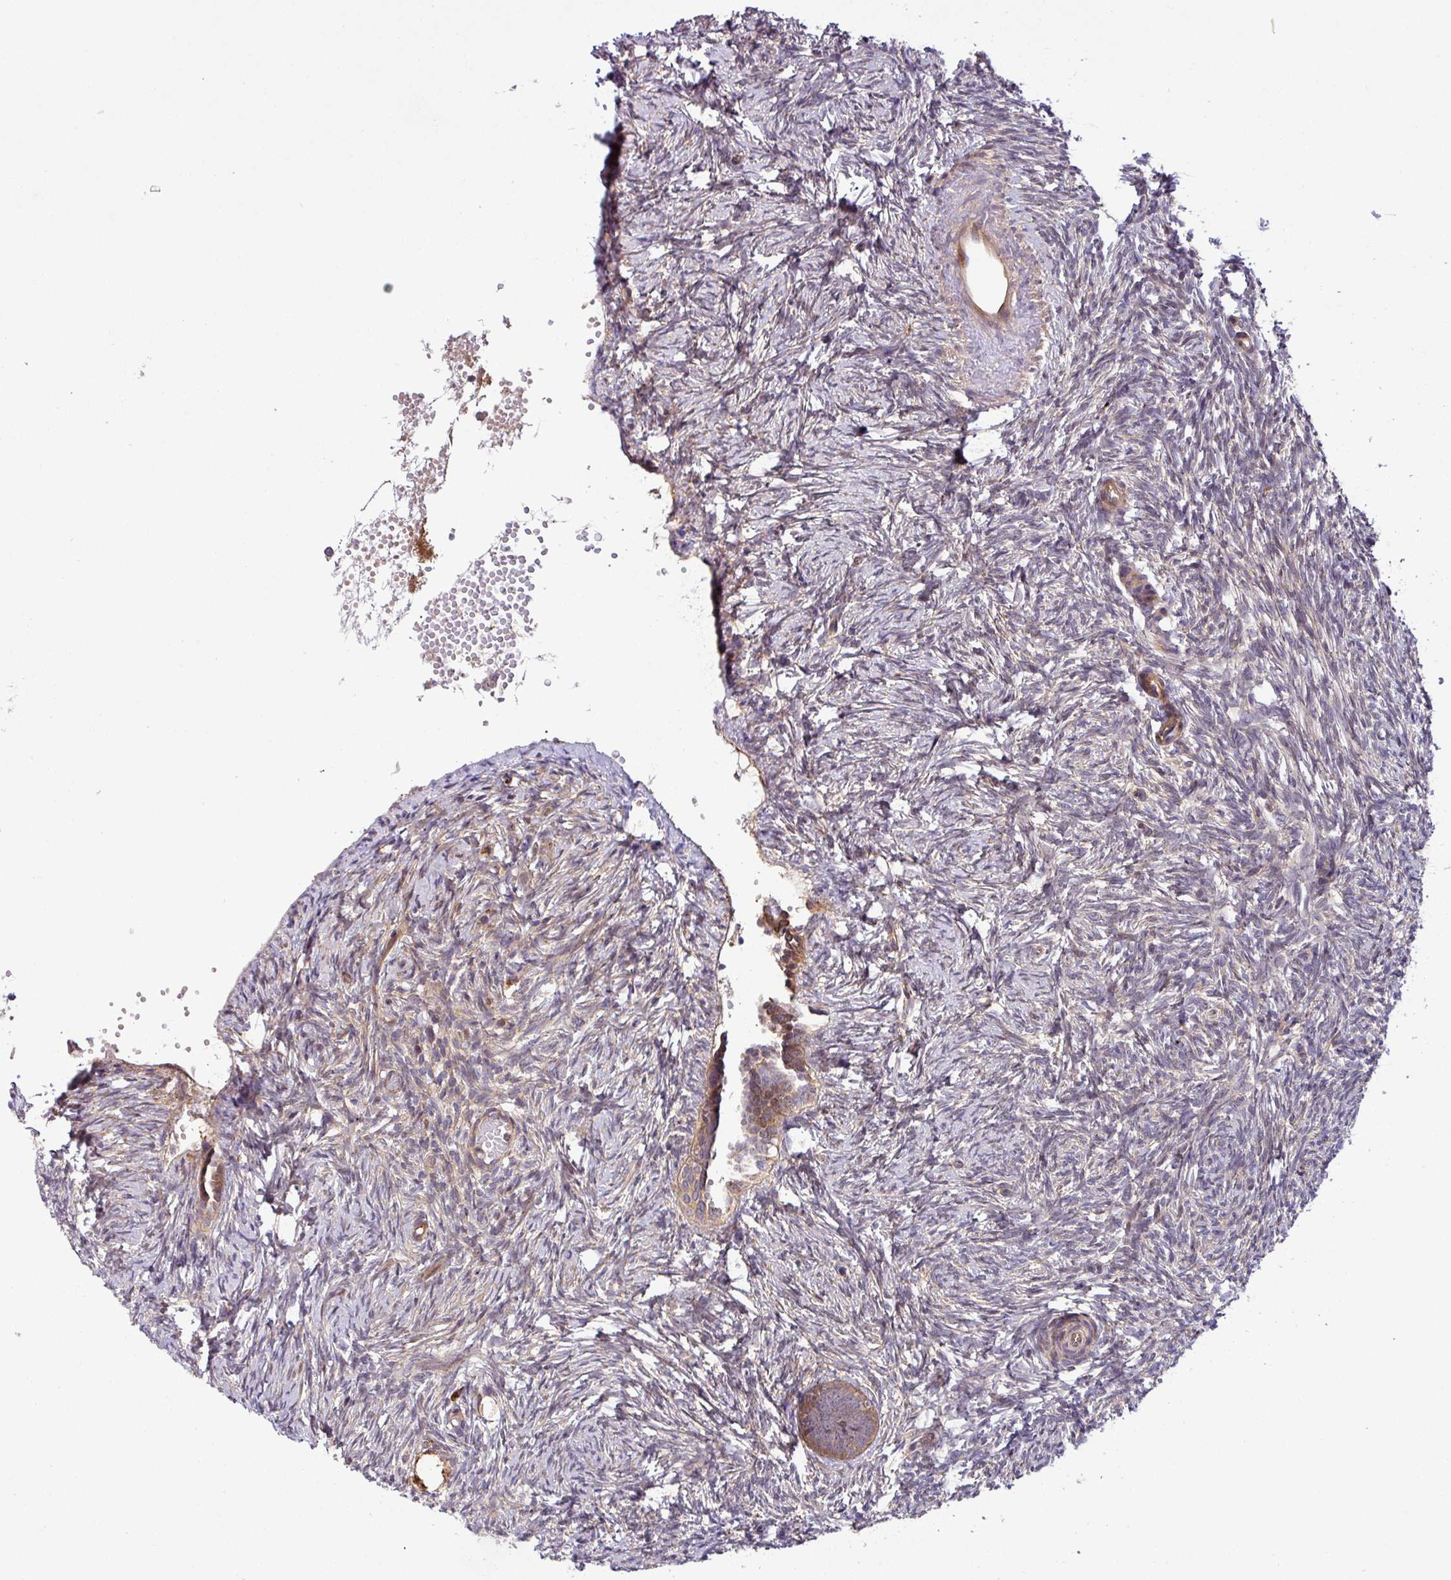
{"staining": {"intensity": "moderate", "quantity": ">75%", "location": "cytoplasmic/membranous"}, "tissue": "ovary", "cell_type": "Follicle cells", "image_type": "normal", "snomed": [{"axis": "morphology", "description": "Normal tissue, NOS"}, {"axis": "topography", "description": "Ovary"}], "caption": "Immunohistochemistry micrograph of benign ovary: human ovary stained using IHC exhibits medium levels of moderate protein expression localized specifically in the cytoplasmic/membranous of follicle cells, appearing as a cytoplasmic/membranous brown color.", "gene": "ART1", "patient": {"sex": "female", "age": 51}}